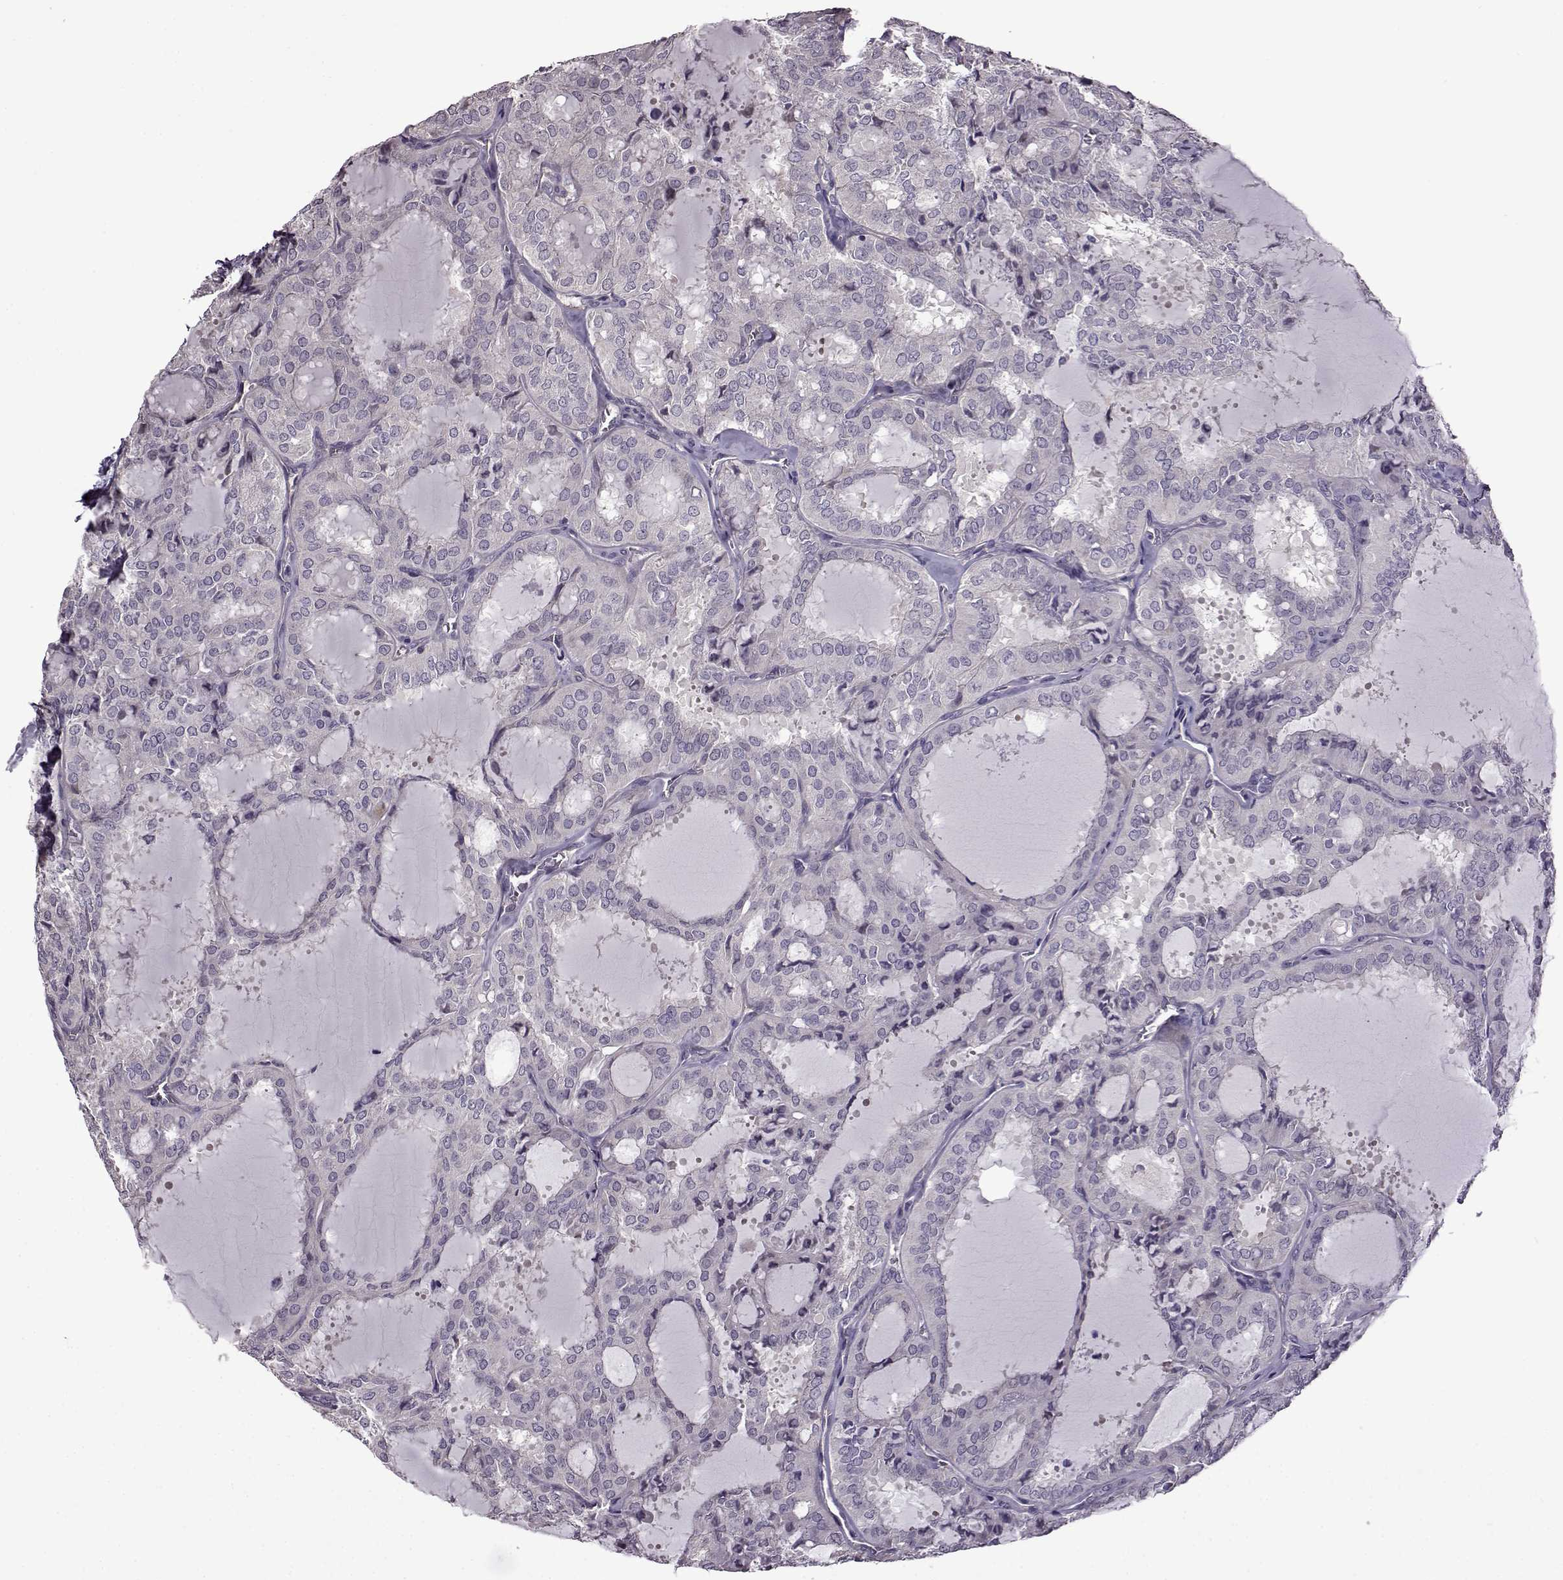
{"staining": {"intensity": "negative", "quantity": "none", "location": "none"}, "tissue": "thyroid cancer", "cell_type": "Tumor cells", "image_type": "cancer", "snomed": [{"axis": "morphology", "description": "Follicular adenoma carcinoma, NOS"}, {"axis": "topography", "description": "Thyroid gland"}], "caption": "A histopathology image of thyroid follicular adenoma carcinoma stained for a protein demonstrates no brown staining in tumor cells. (DAB immunohistochemistry (IHC) visualized using brightfield microscopy, high magnification).", "gene": "EDDM3B", "patient": {"sex": "male", "age": 75}}